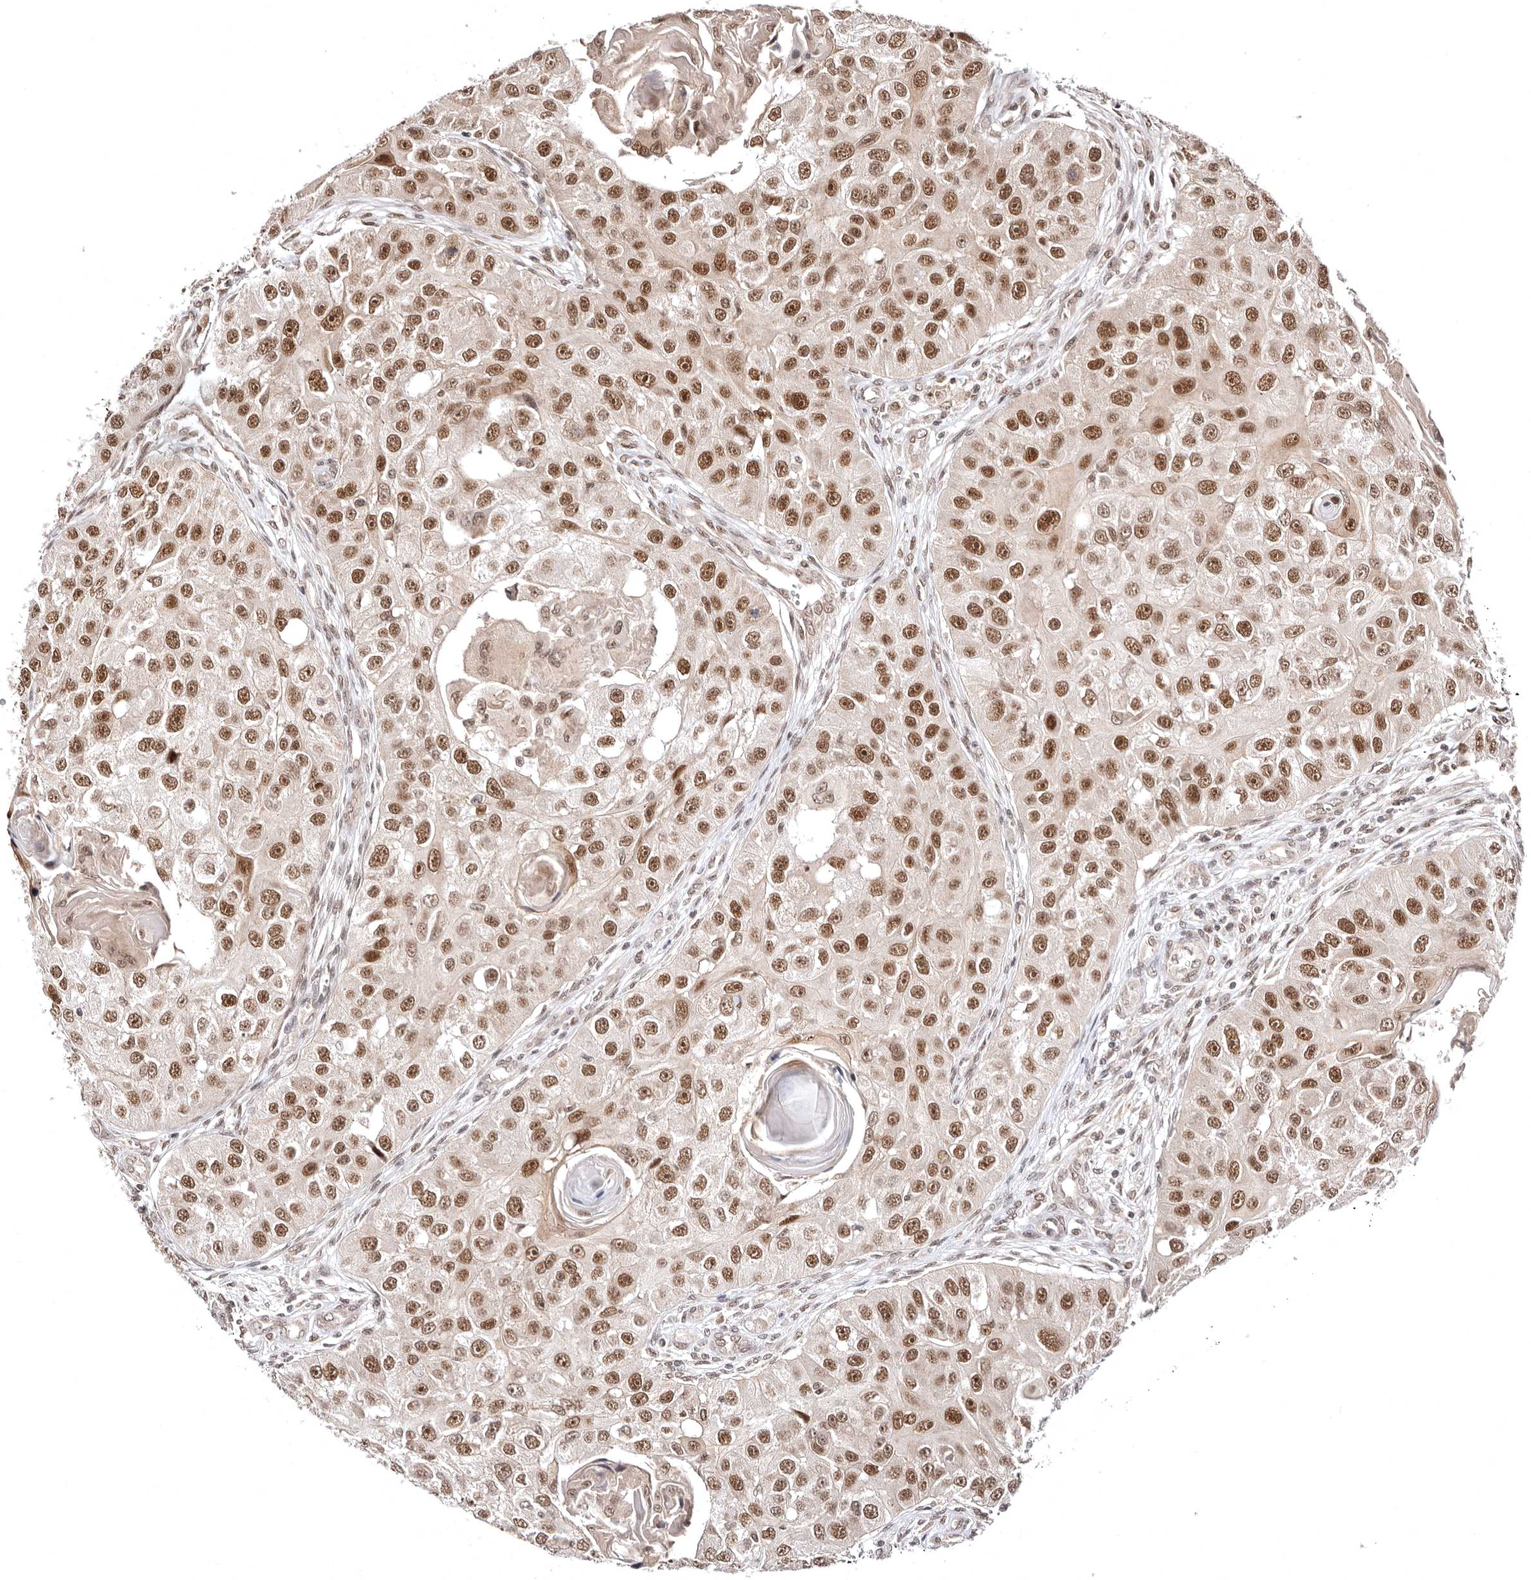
{"staining": {"intensity": "strong", "quantity": ">75%", "location": "nuclear"}, "tissue": "head and neck cancer", "cell_type": "Tumor cells", "image_type": "cancer", "snomed": [{"axis": "morphology", "description": "Normal tissue, NOS"}, {"axis": "morphology", "description": "Squamous cell carcinoma, NOS"}, {"axis": "topography", "description": "Skeletal muscle"}, {"axis": "topography", "description": "Head-Neck"}], "caption": "The histopathology image shows immunohistochemical staining of head and neck cancer (squamous cell carcinoma). There is strong nuclear expression is present in approximately >75% of tumor cells.", "gene": "MED8", "patient": {"sex": "male", "age": 51}}